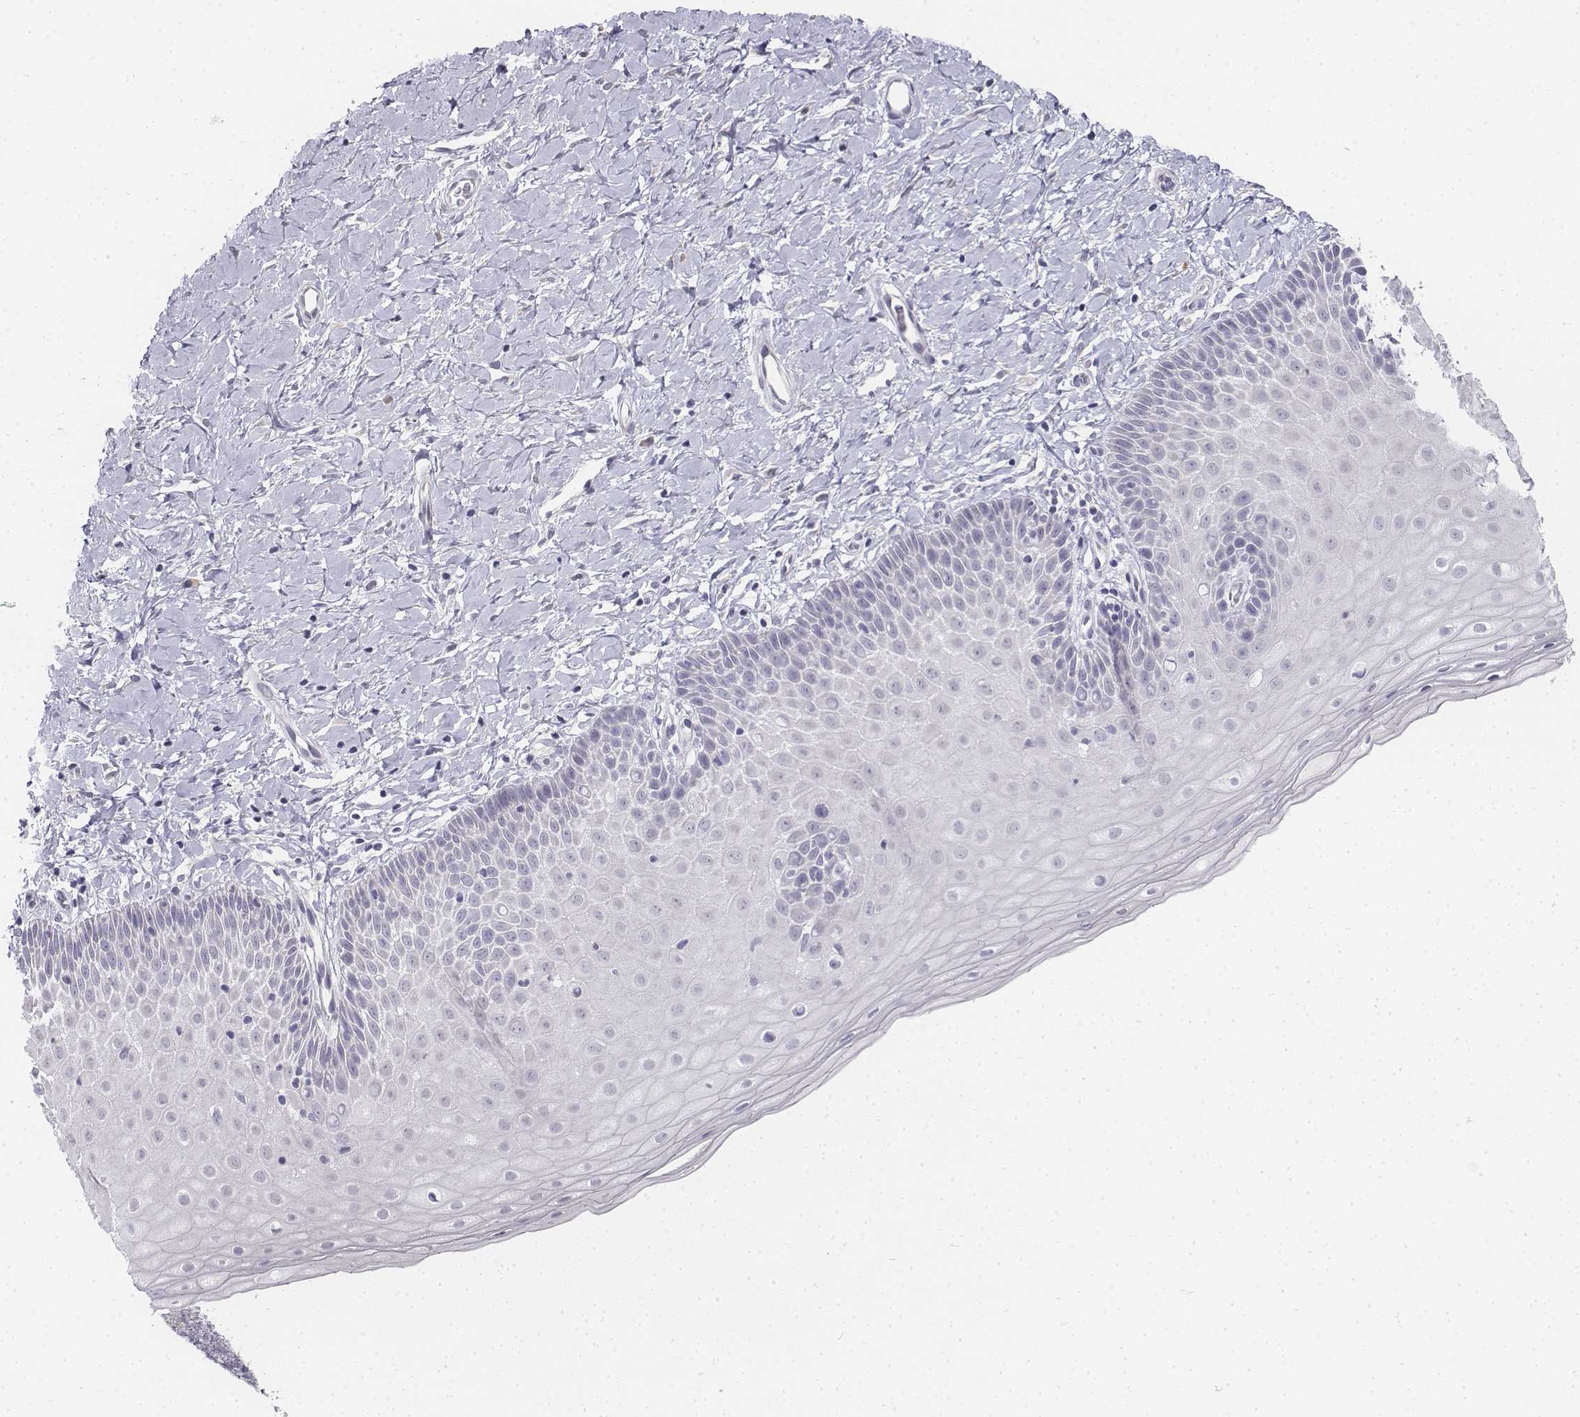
{"staining": {"intensity": "negative", "quantity": "none", "location": "none"}, "tissue": "cervix", "cell_type": "Glandular cells", "image_type": "normal", "snomed": [{"axis": "morphology", "description": "Normal tissue, NOS"}, {"axis": "topography", "description": "Cervix"}], "caption": "IHC micrograph of benign cervix: cervix stained with DAB shows no significant protein staining in glandular cells.", "gene": "PENK", "patient": {"sex": "female", "age": 37}}